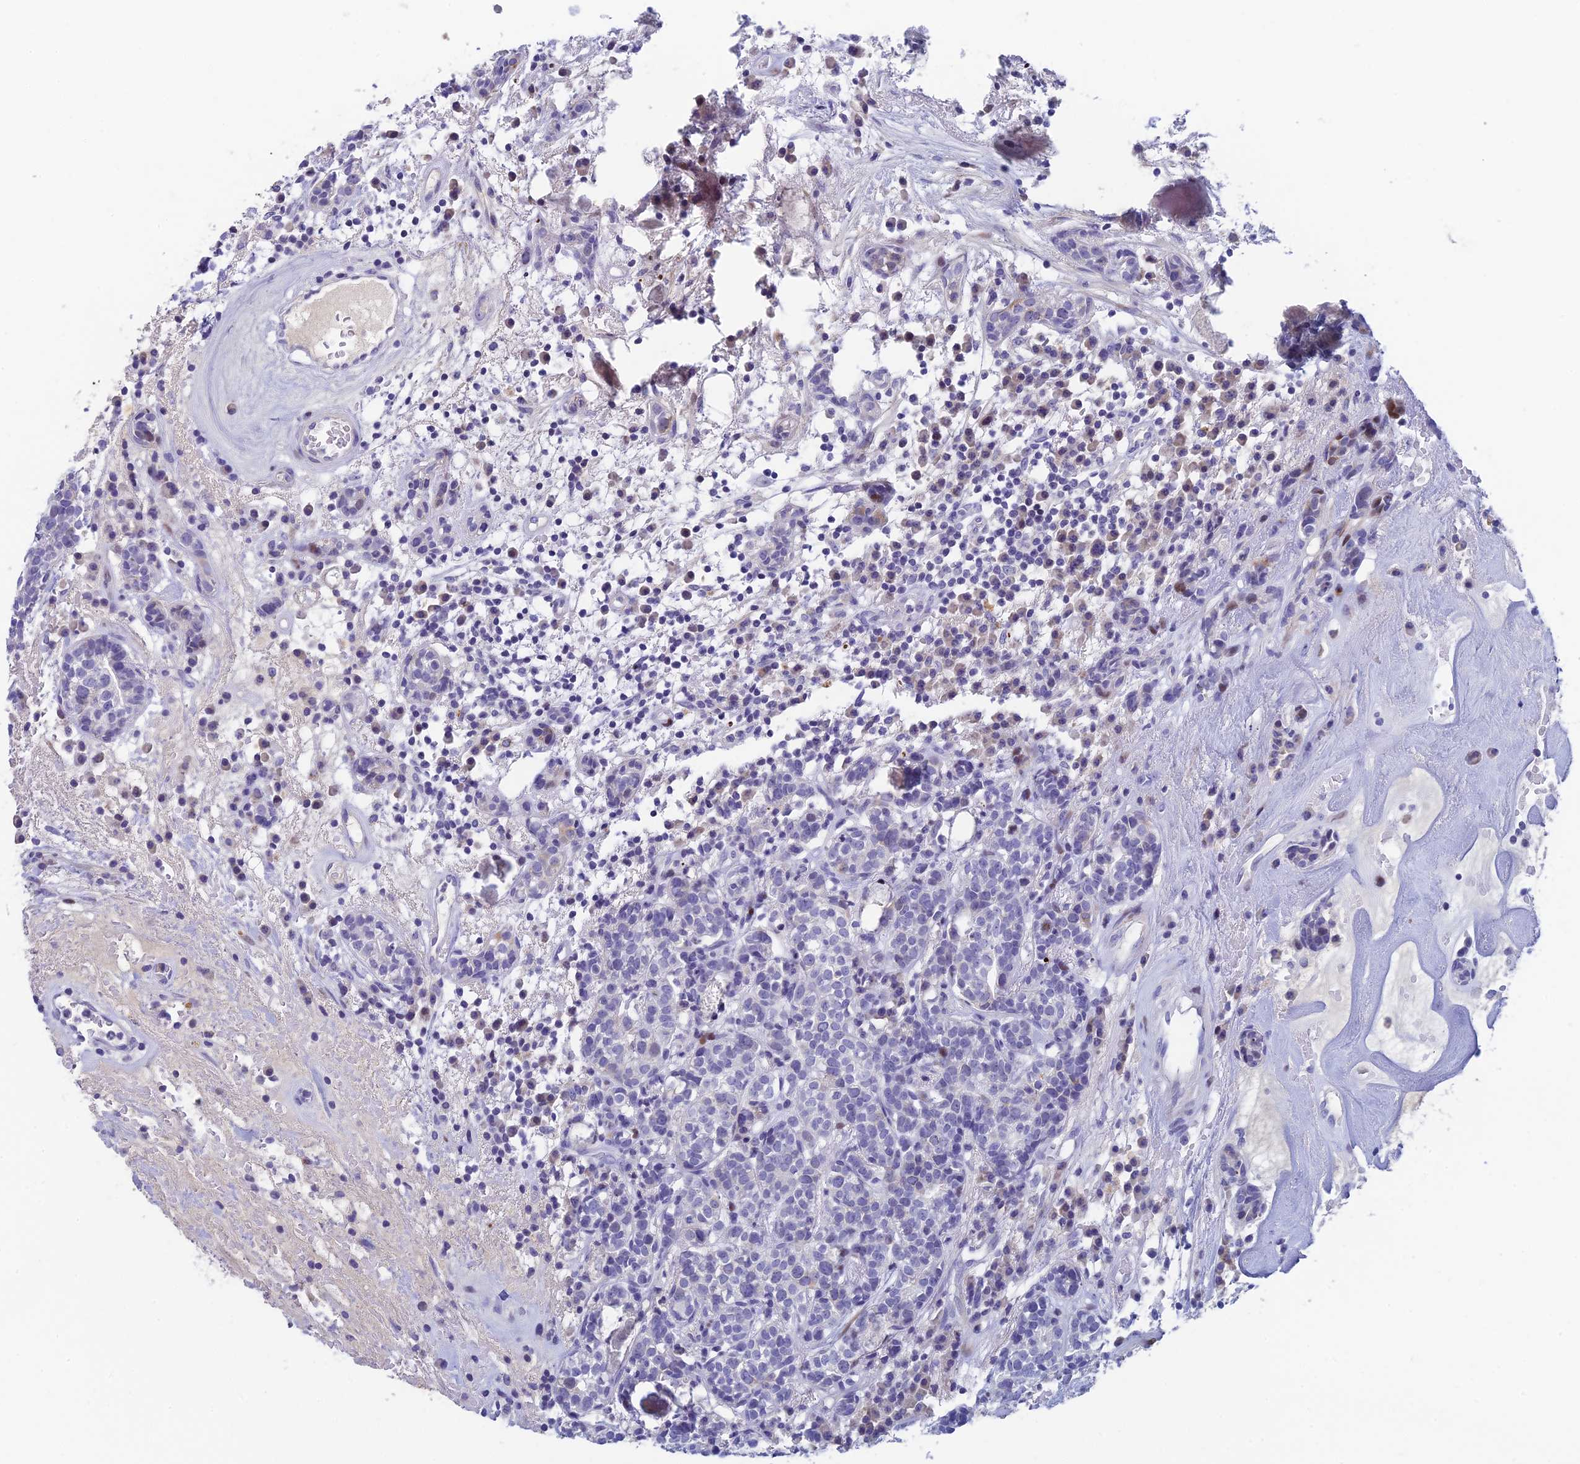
{"staining": {"intensity": "negative", "quantity": "none", "location": "none"}, "tissue": "head and neck cancer", "cell_type": "Tumor cells", "image_type": "cancer", "snomed": [{"axis": "morphology", "description": "Adenocarcinoma, NOS"}, {"axis": "topography", "description": "Salivary gland"}, {"axis": "topography", "description": "Head-Neck"}], "caption": "This is an immunohistochemistry (IHC) photomicrograph of adenocarcinoma (head and neck). There is no staining in tumor cells.", "gene": "REXO5", "patient": {"sex": "female", "age": 65}}